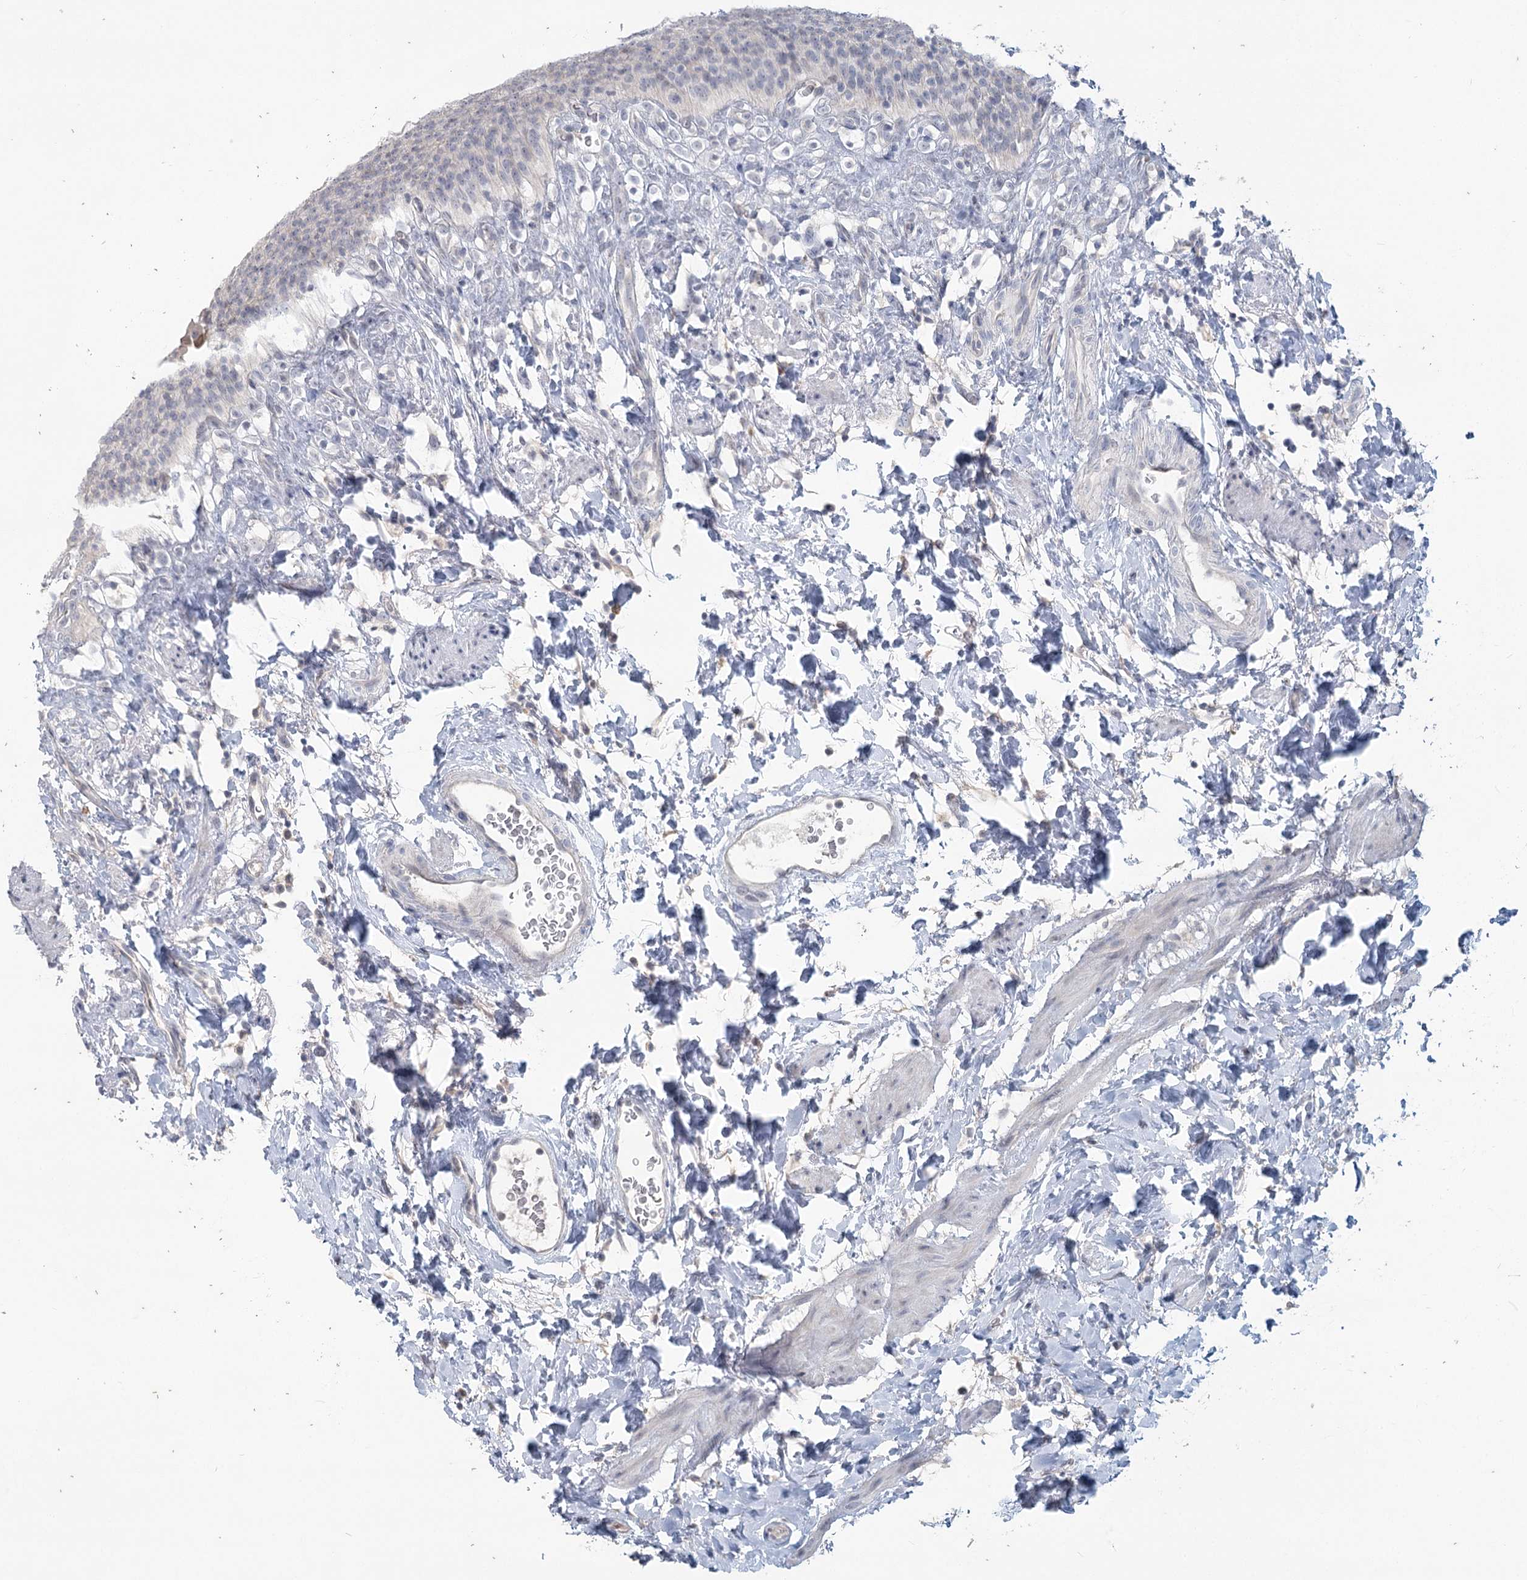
{"staining": {"intensity": "negative", "quantity": "none", "location": "none"}, "tissue": "urinary bladder", "cell_type": "Urothelial cells", "image_type": "normal", "snomed": [{"axis": "morphology", "description": "Normal tissue, NOS"}, {"axis": "topography", "description": "Urinary bladder"}], "caption": "An immunohistochemistry (IHC) image of unremarkable urinary bladder is shown. There is no staining in urothelial cells of urinary bladder. (DAB (3,3'-diaminobenzidine) immunohistochemistry (IHC), high magnification).", "gene": "SLC9A3", "patient": {"sex": "female", "age": 79}}